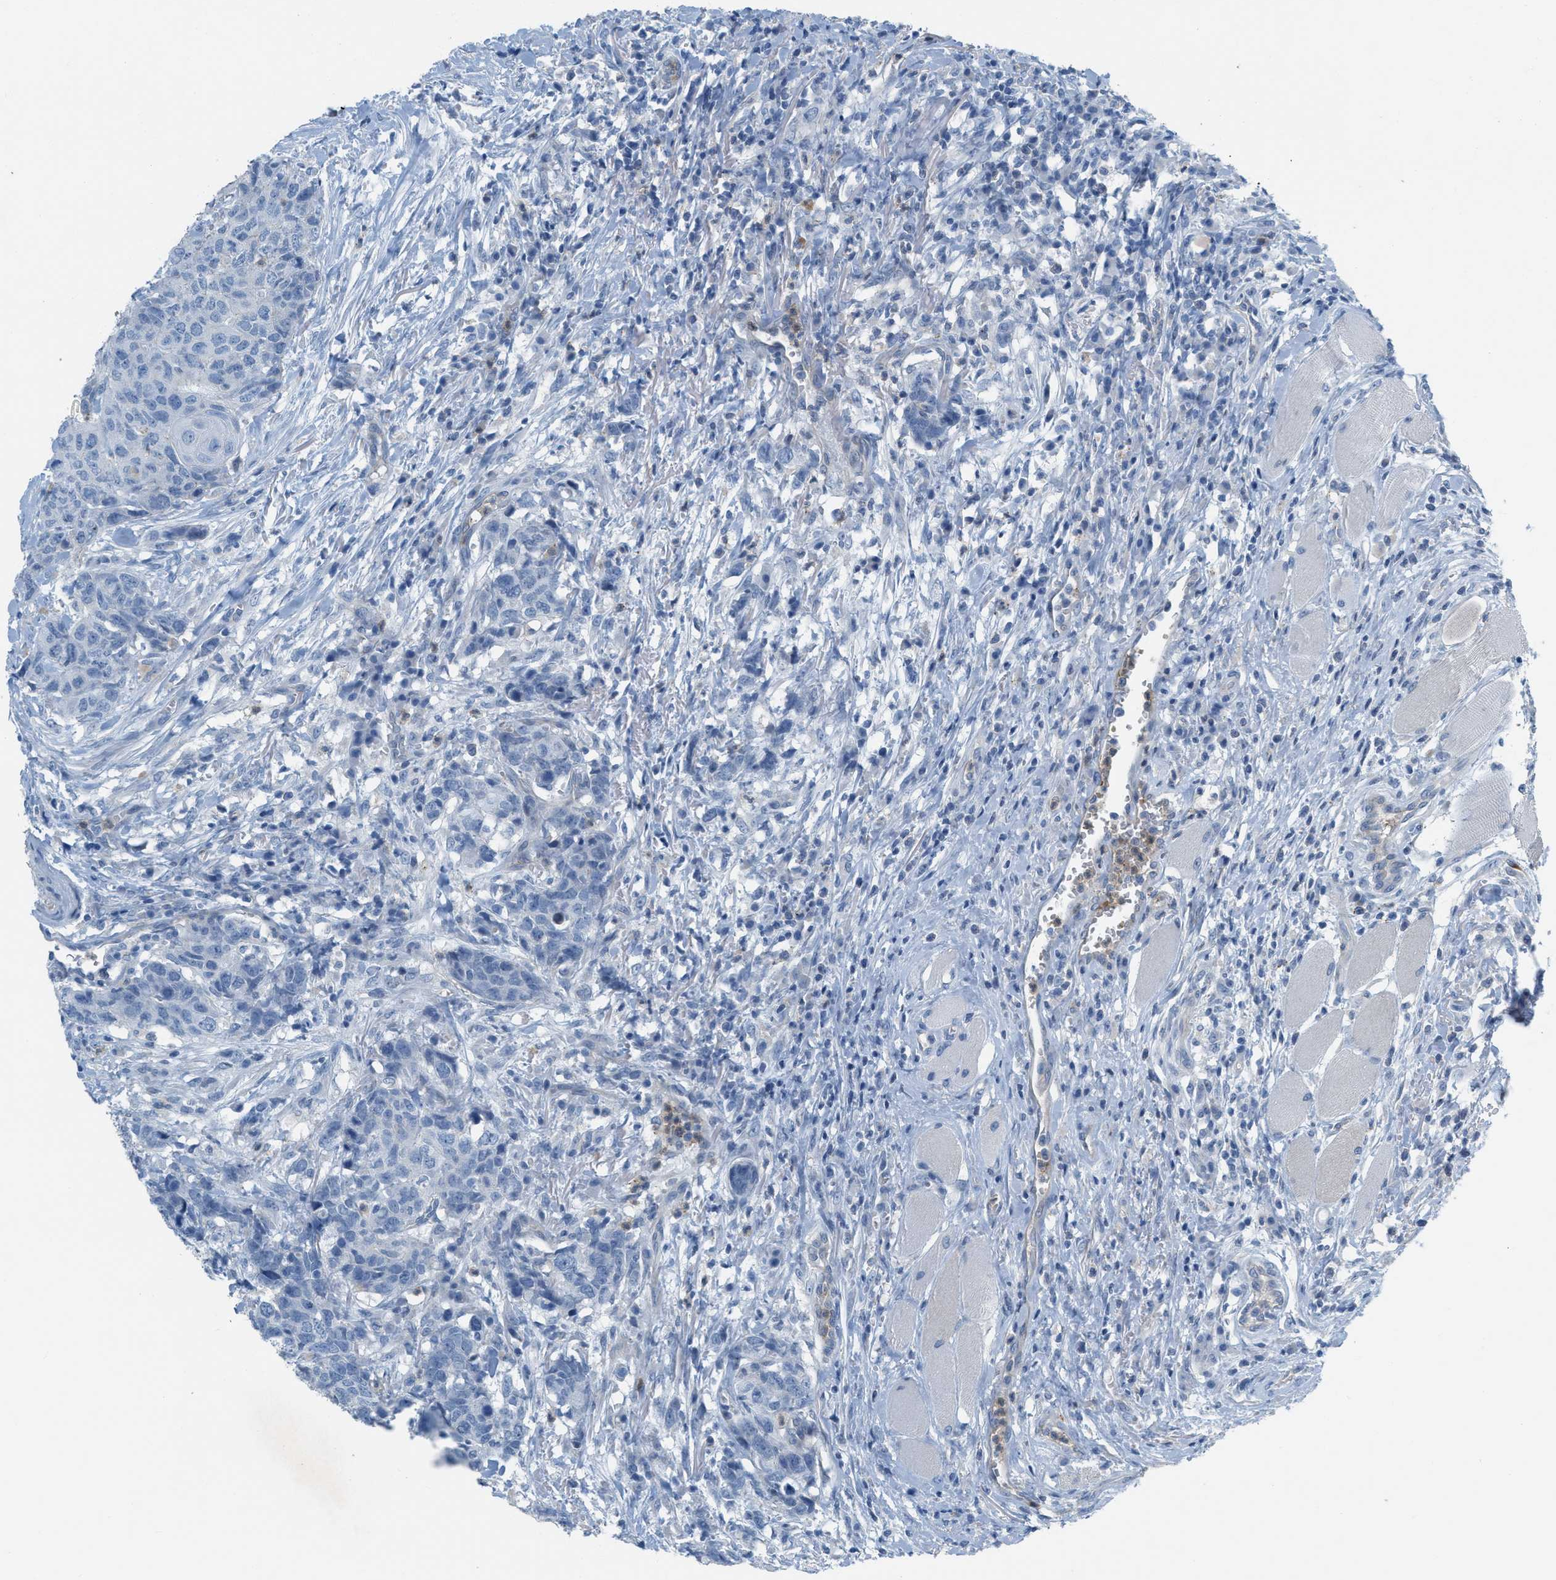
{"staining": {"intensity": "negative", "quantity": "none", "location": "none"}, "tissue": "head and neck cancer", "cell_type": "Tumor cells", "image_type": "cancer", "snomed": [{"axis": "morphology", "description": "Squamous cell carcinoma, NOS"}, {"axis": "topography", "description": "Head-Neck"}], "caption": "Immunohistochemistry (IHC) micrograph of human head and neck cancer (squamous cell carcinoma) stained for a protein (brown), which shows no expression in tumor cells.", "gene": "CRB3", "patient": {"sex": "male", "age": 66}}